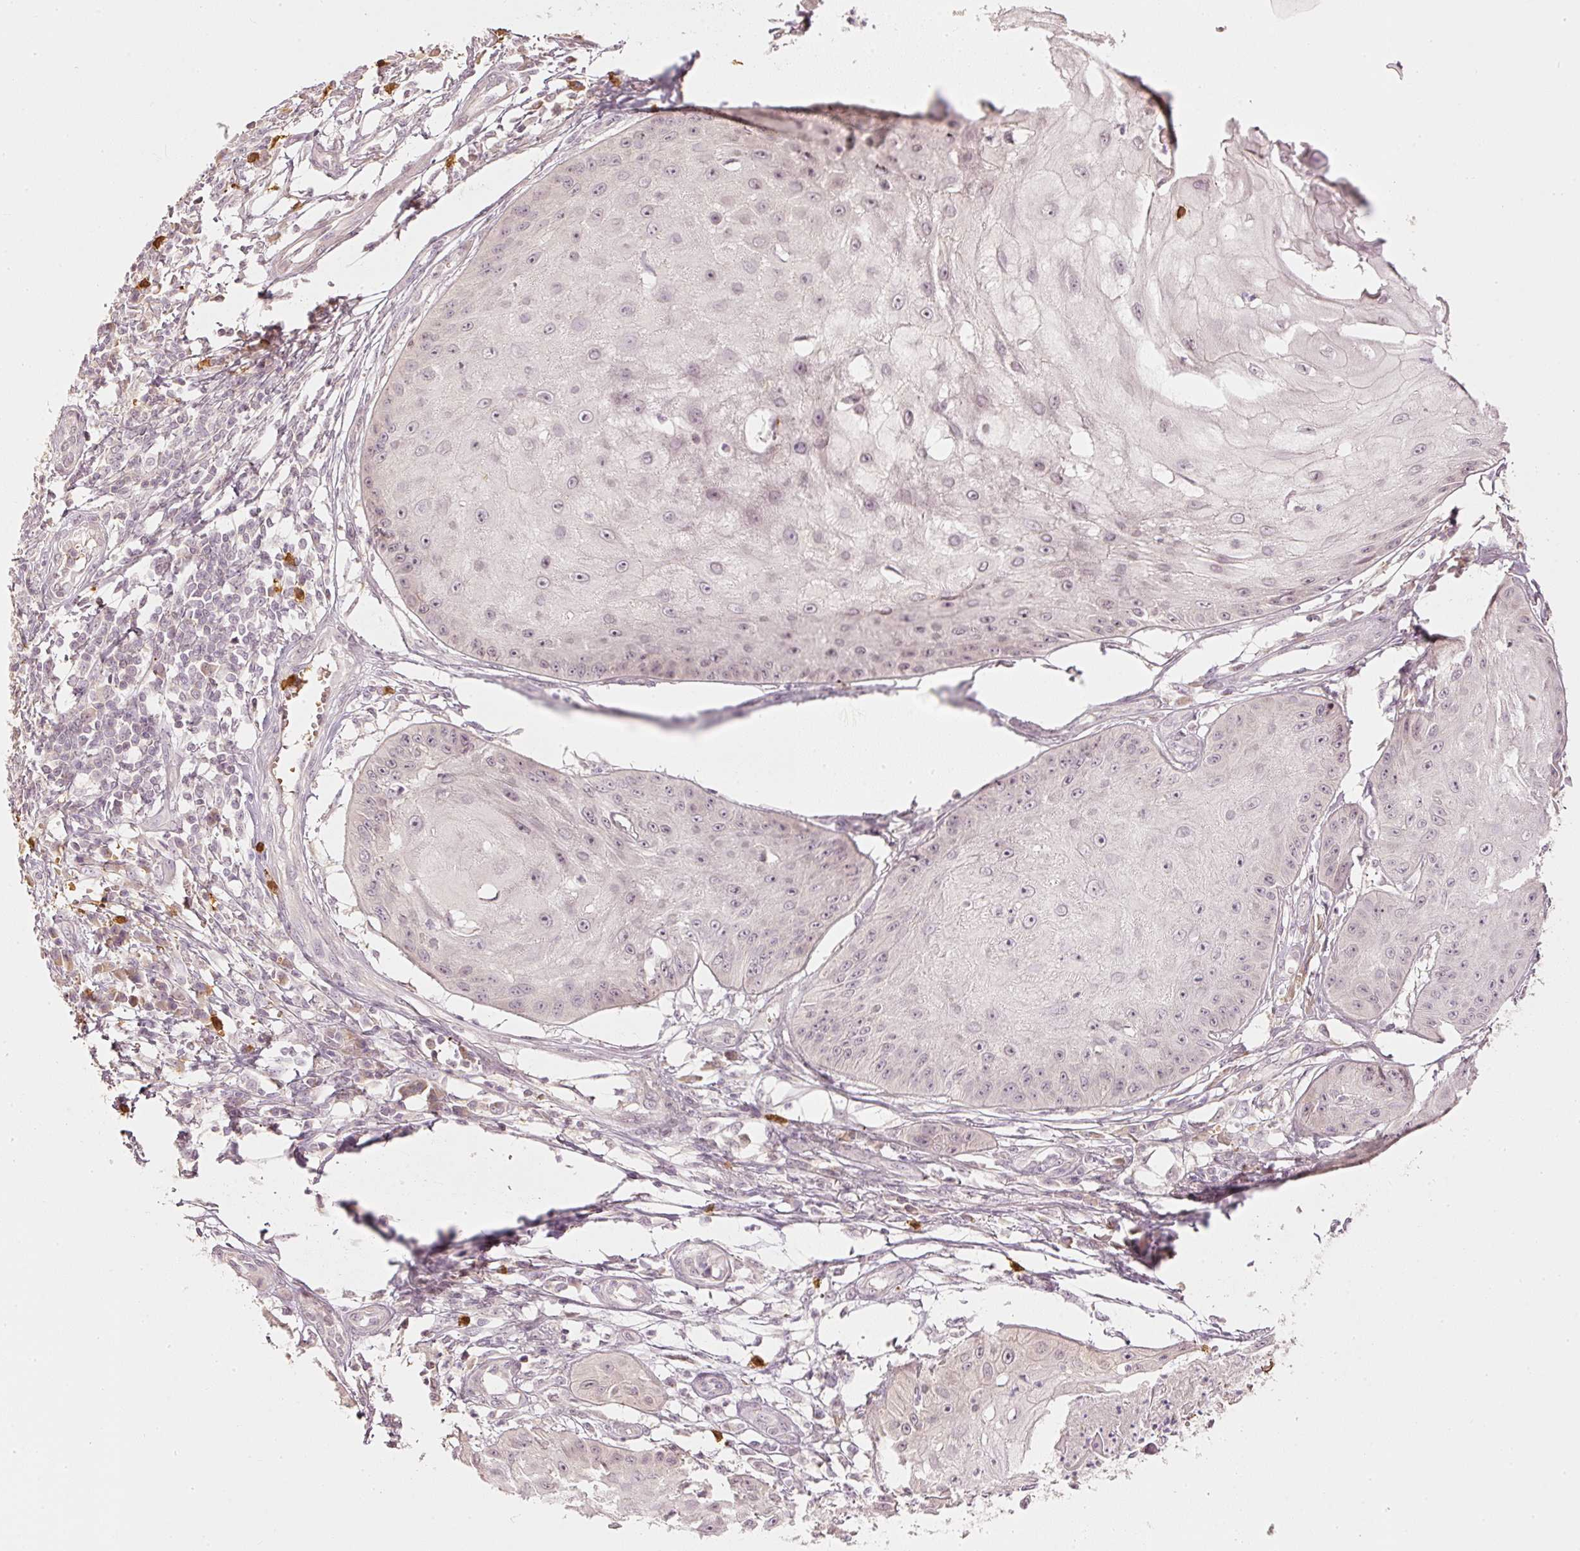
{"staining": {"intensity": "weak", "quantity": "25%-75%", "location": "nuclear"}, "tissue": "skin cancer", "cell_type": "Tumor cells", "image_type": "cancer", "snomed": [{"axis": "morphology", "description": "Squamous cell carcinoma, NOS"}, {"axis": "topography", "description": "Skin"}], "caption": "A brown stain shows weak nuclear expression of a protein in human skin squamous cell carcinoma tumor cells.", "gene": "GZMA", "patient": {"sex": "male", "age": 70}}